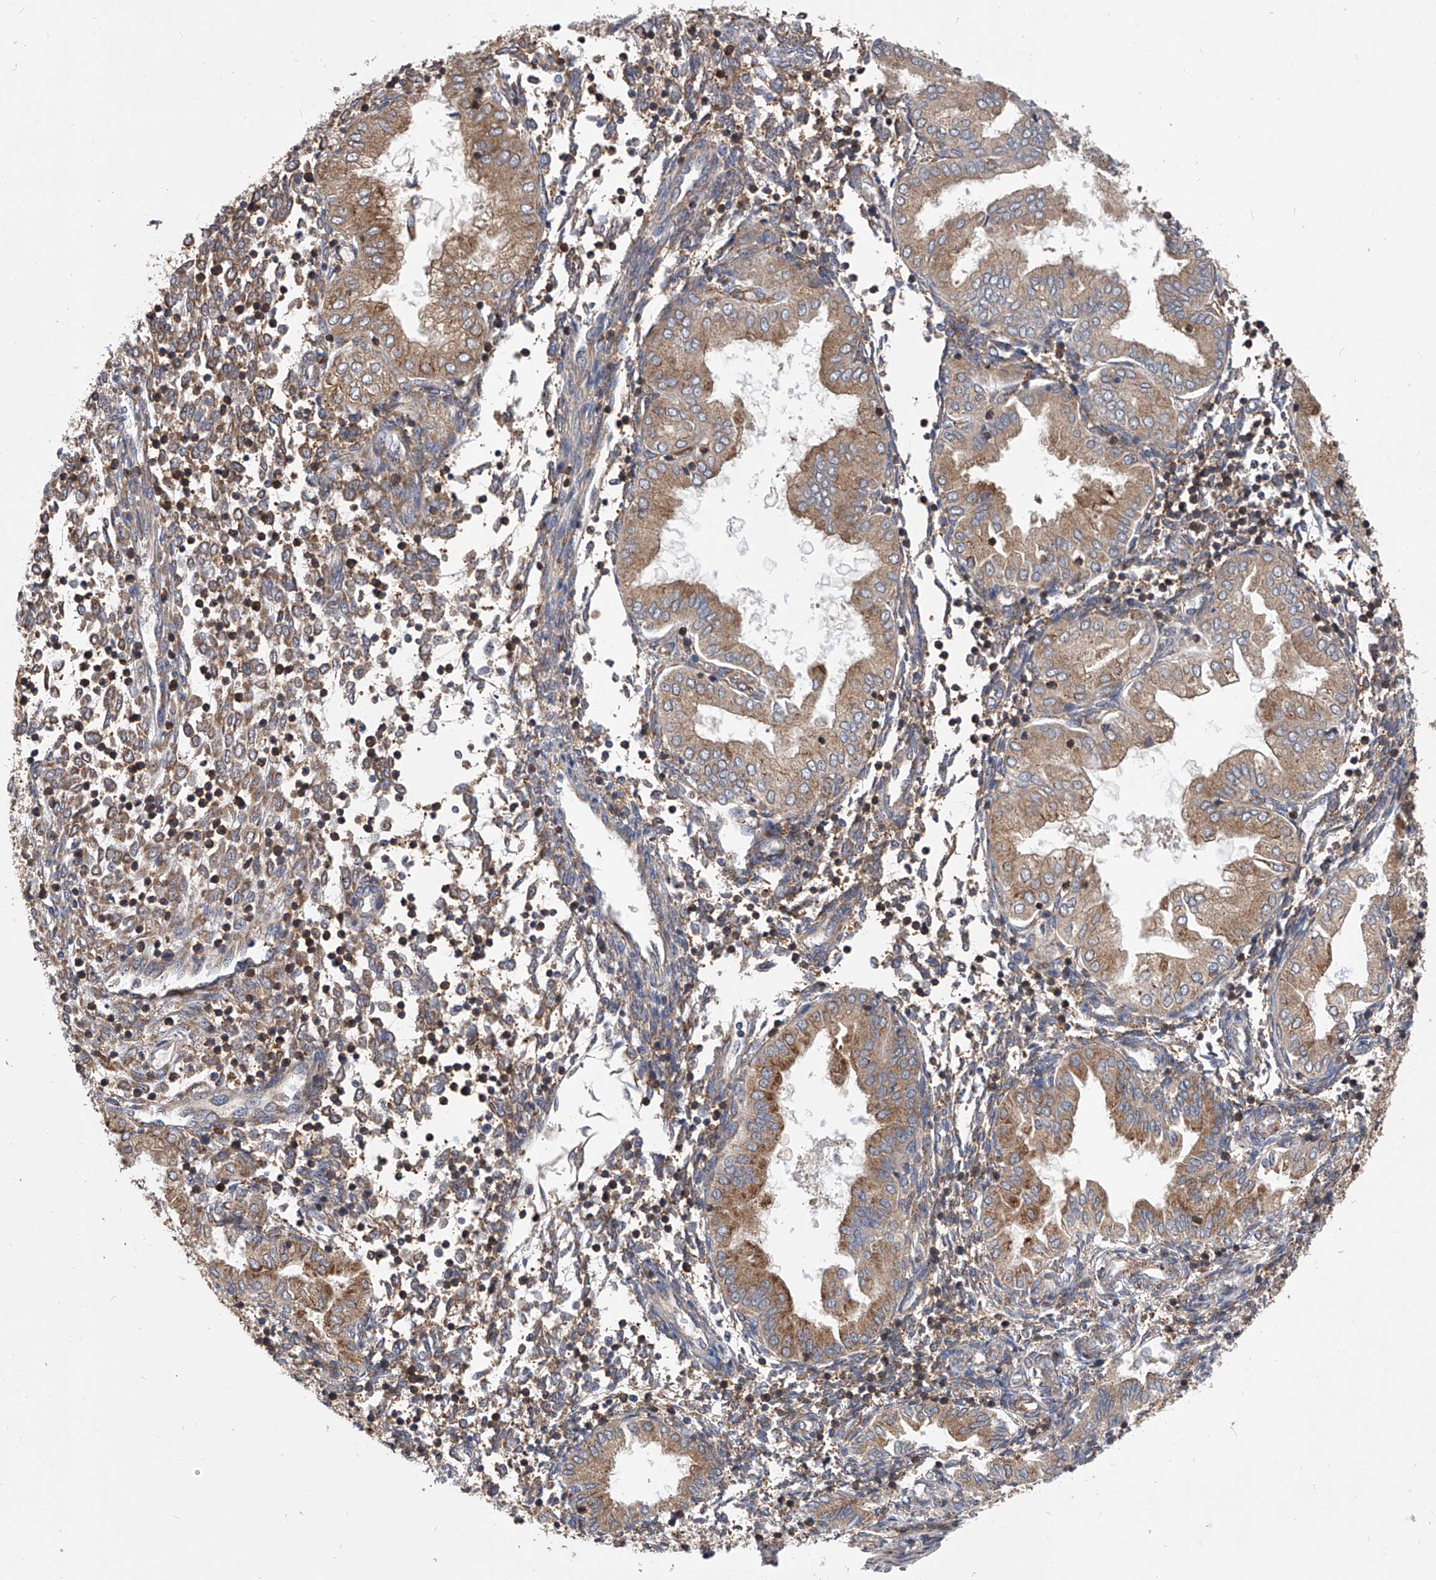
{"staining": {"intensity": "moderate", "quantity": "25%-75%", "location": "cytoplasmic/membranous"}, "tissue": "endometrium", "cell_type": "Cells in endometrial stroma", "image_type": "normal", "snomed": [{"axis": "morphology", "description": "Normal tissue, NOS"}, {"axis": "topography", "description": "Endometrium"}], "caption": "High-power microscopy captured an immunohistochemistry (IHC) histopathology image of normal endometrium, revealing moderate cytoplasmic/membranous staining in approximately 25%-75% of cells in endometrial stroma.", "gene": "CFAP410", "patient": {"sex": "female", "age": 53}}